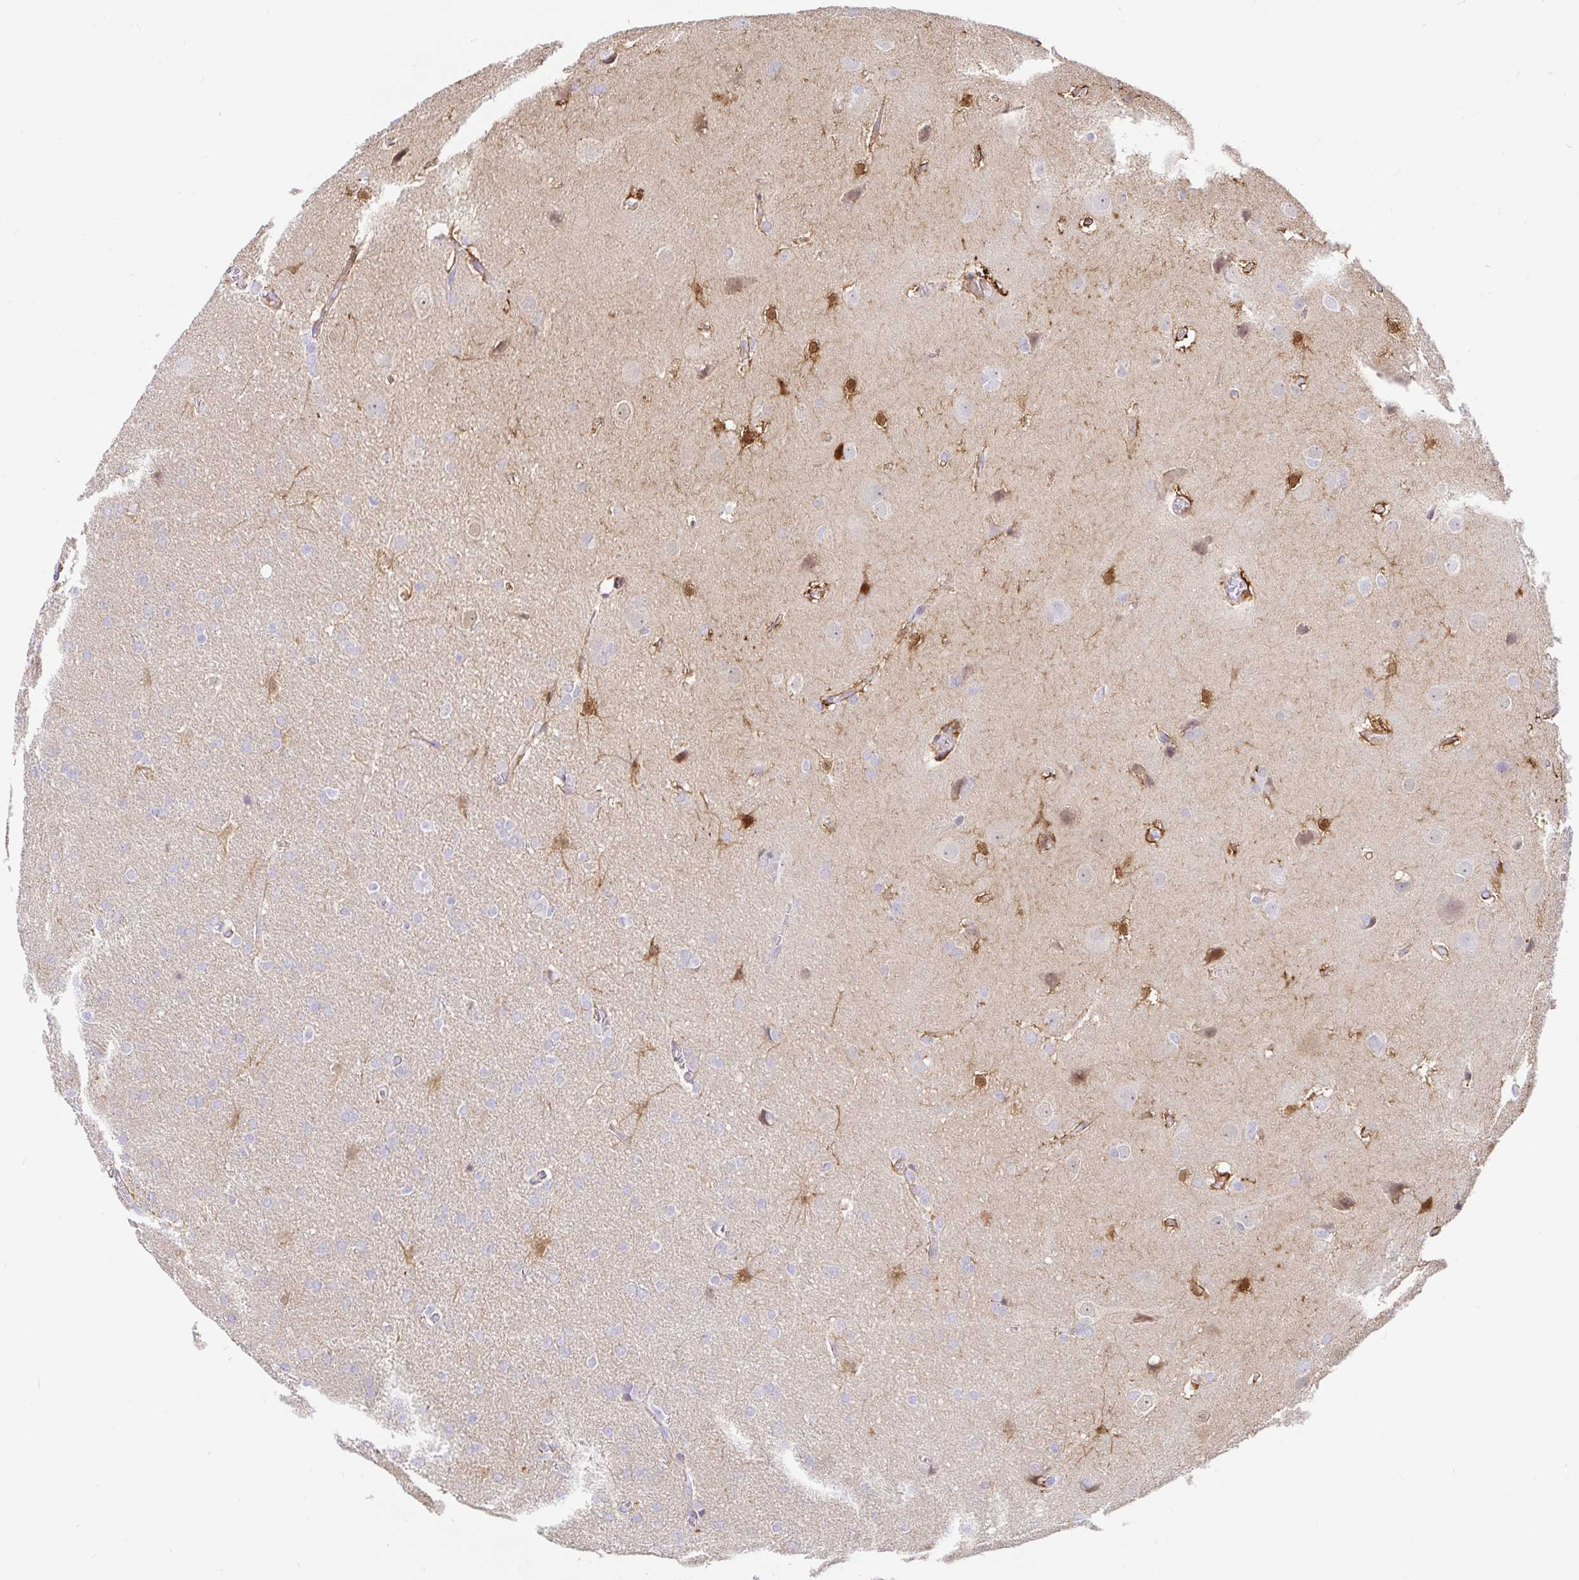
{"staining": {"intensity": "negative", "quantity": "none", "location": "none"}, "tissue": "glioma", "cell_type": "Tumor cells", "image_type": "cancer", "snomed": [{"axis": "morphology", "description": "Glioma, malignant, Low grade"}, {"axis": "topography", "description": "Brain"}], "caption": "This photomicrograph is of low-grade glioma (malignant) stained with immunohistochemistry to label a protein in brown with the nuclei are counter-stained blue. There is no staining in tumor cells.", "gene": "PPP1R1B", "patient": {"sex": "female", "age": 32}}